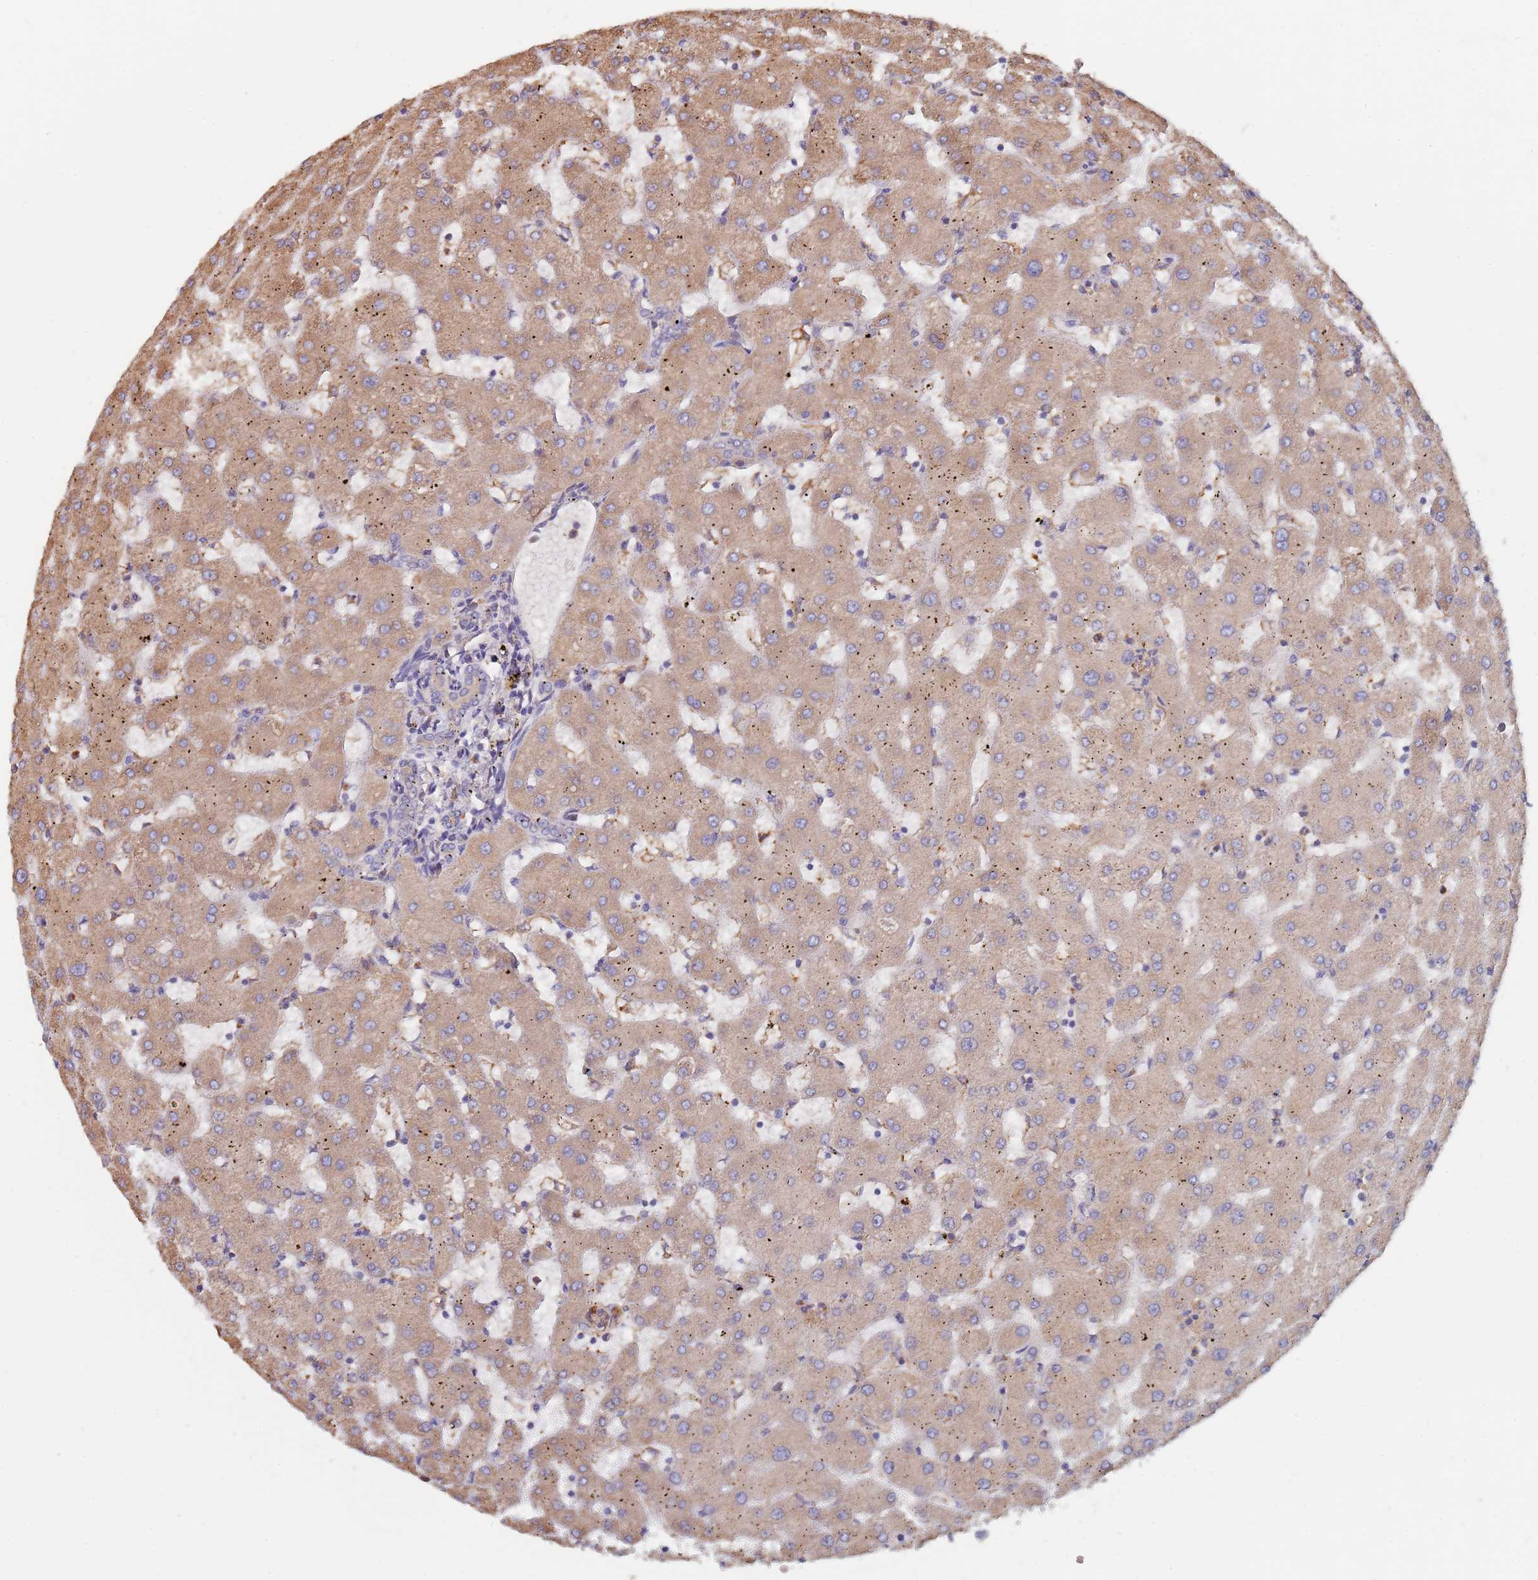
{"staining": {"intensity": "weak", "quantity": "25%-75%", "location": "cytoplasmic/membranous"}, "tissue": "liver", "cell_type": "Cholangiocytes", "image_type": "normal", "snomed": [{"axis": "morphology", "description": "Normal tissue, NOS"}, {"axis": "topography", "description": "Liver"}], "caption": "Immunohistochemistry photomicrograph of unremarkable liver: human liver stained using immunohistochemistry (IHC) demonstrates low levels of weak protein expression localized specifically in the cytoplasmic/membranous of cholangiocytes, appearing as a cytoplasmic/membranous brown color.", "gene": "DCUN1D3", "patient": {"sex": "female", "age": 63}}